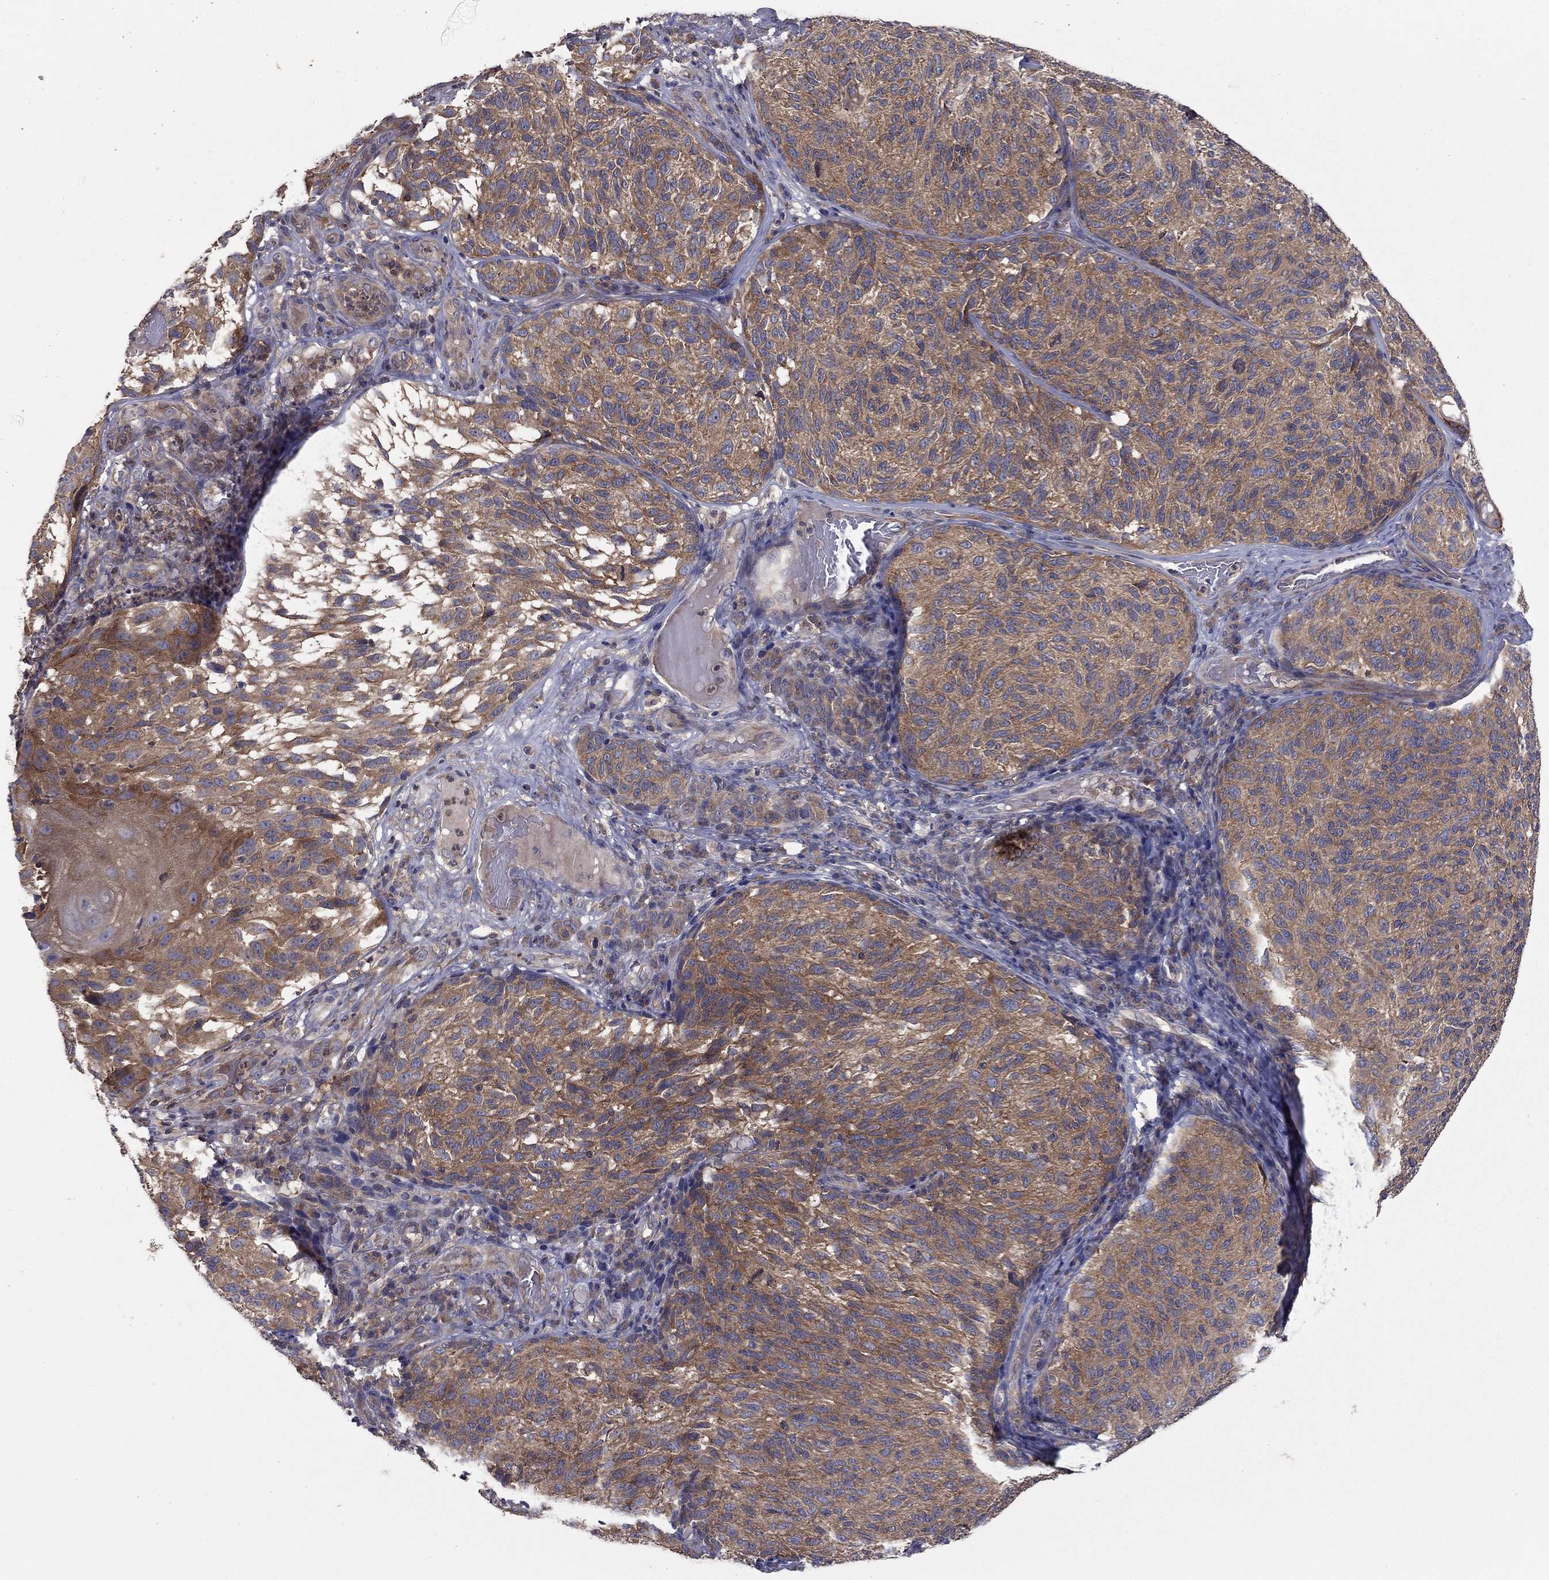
{"staining": {"intensity": "moderate", "quantity": ">75%", "location": "cytoplasmic/membranous"}, "tissue": "melanoma", "cell_type": "Tumor cells", "image_type": "cancer", "snomed": [{"axis": "morphology", "description": "Malignant melanoma, NOS"}, {"axis": "topography", "description": "Skin"}], "caption": "This is an image of immunohistochemistry staining of malignant melanoma, which shows moderate expression in the cytoplasmic/membranous of tumor cells.", "gene": "RNF123", "patient": {"sex": "female", "age": 73}}